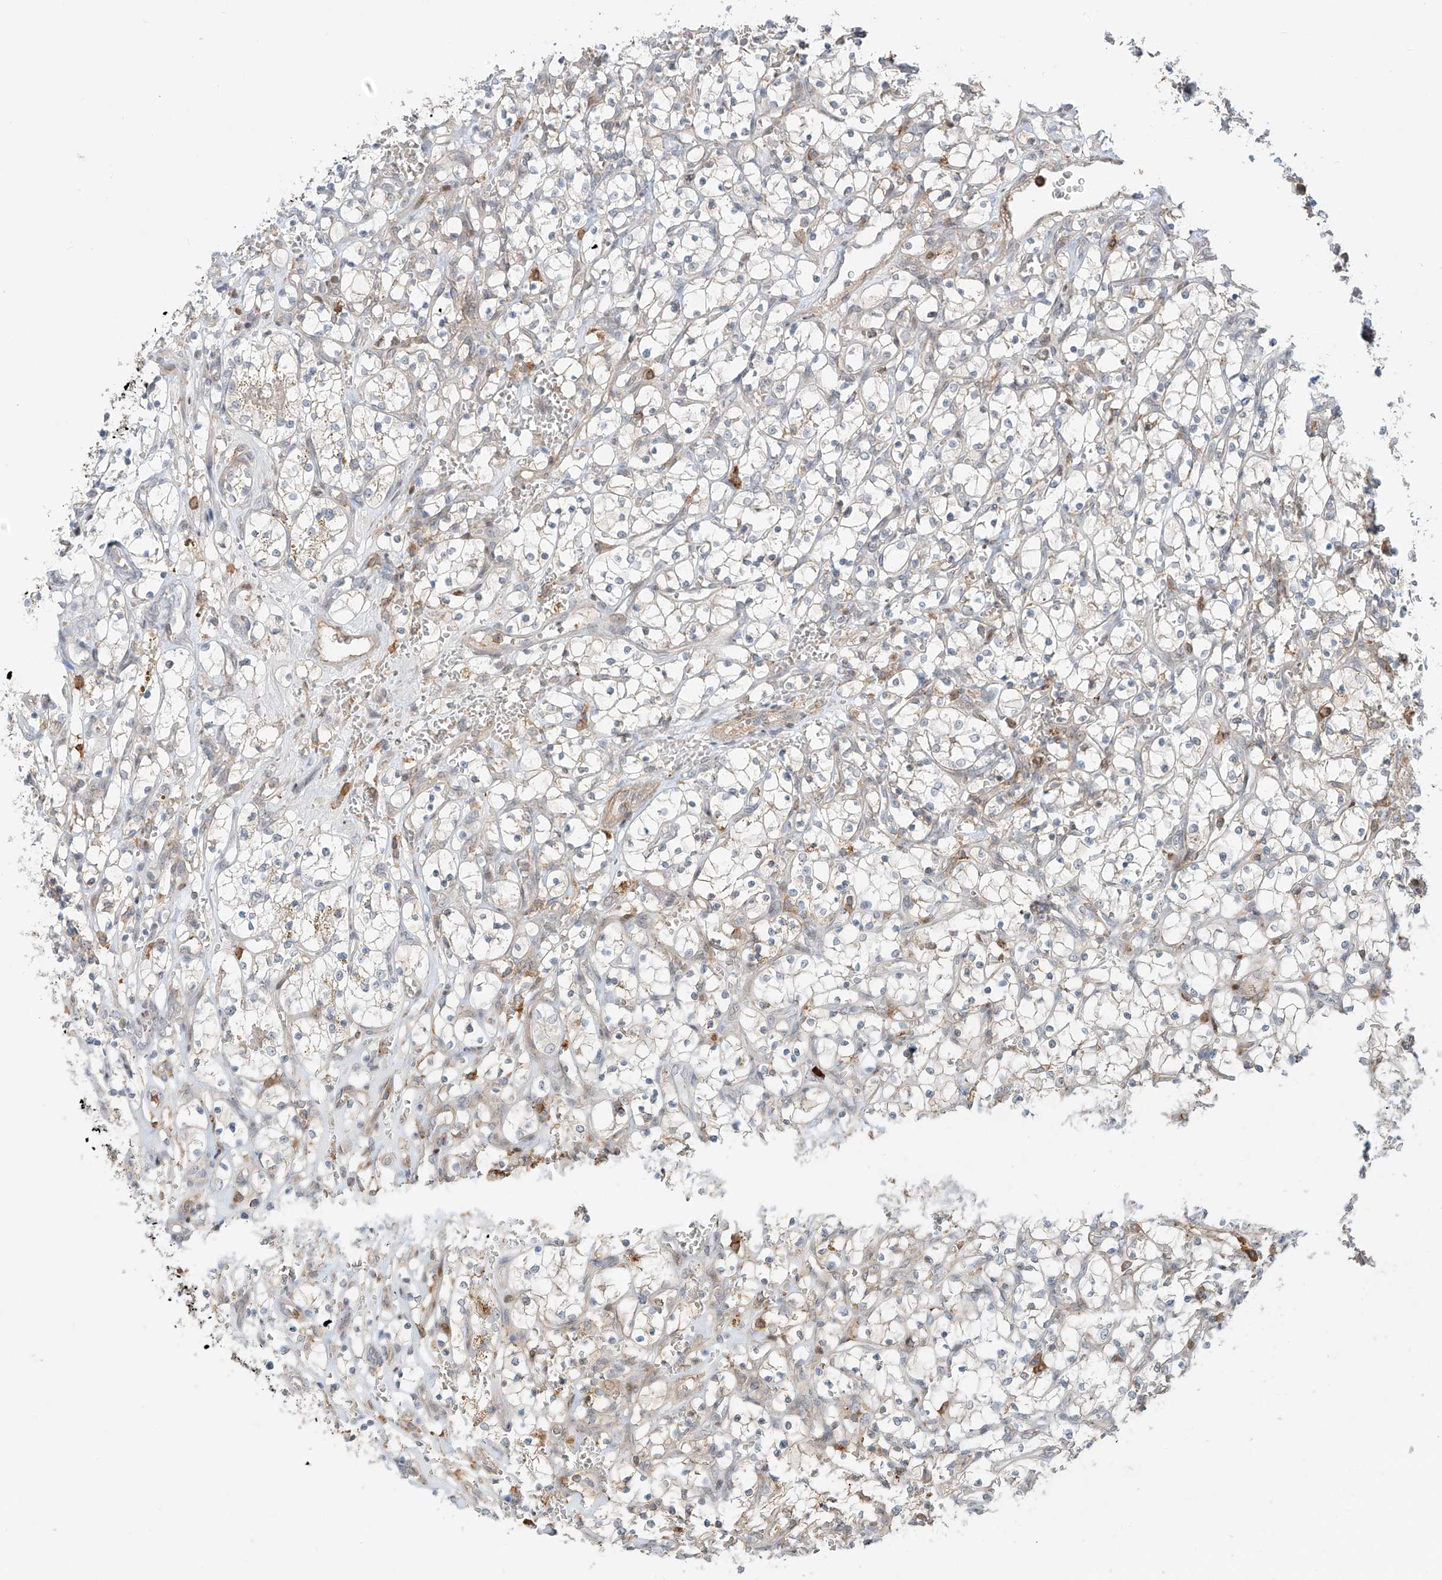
{"staining": {"intensity": "negative", "quantity": "none", "location": "none"}, "tissue": "renal cancer", "cell_type": "Tumor cells", "image_type": "cancer", "snomed": [{"axis": "morphology", "description": "Adenocarcinoma, NOS"}, {"axis": "topography", "description": "Kidney"}], "caption": "IHC histopathology image of neoplastic tissue: adenocarcinoma (renal) stained with DAB exhibits no significant protein staining in tumor cells.", "gene": "CEP162", "patient": {"sex": "female", "age": 69}}